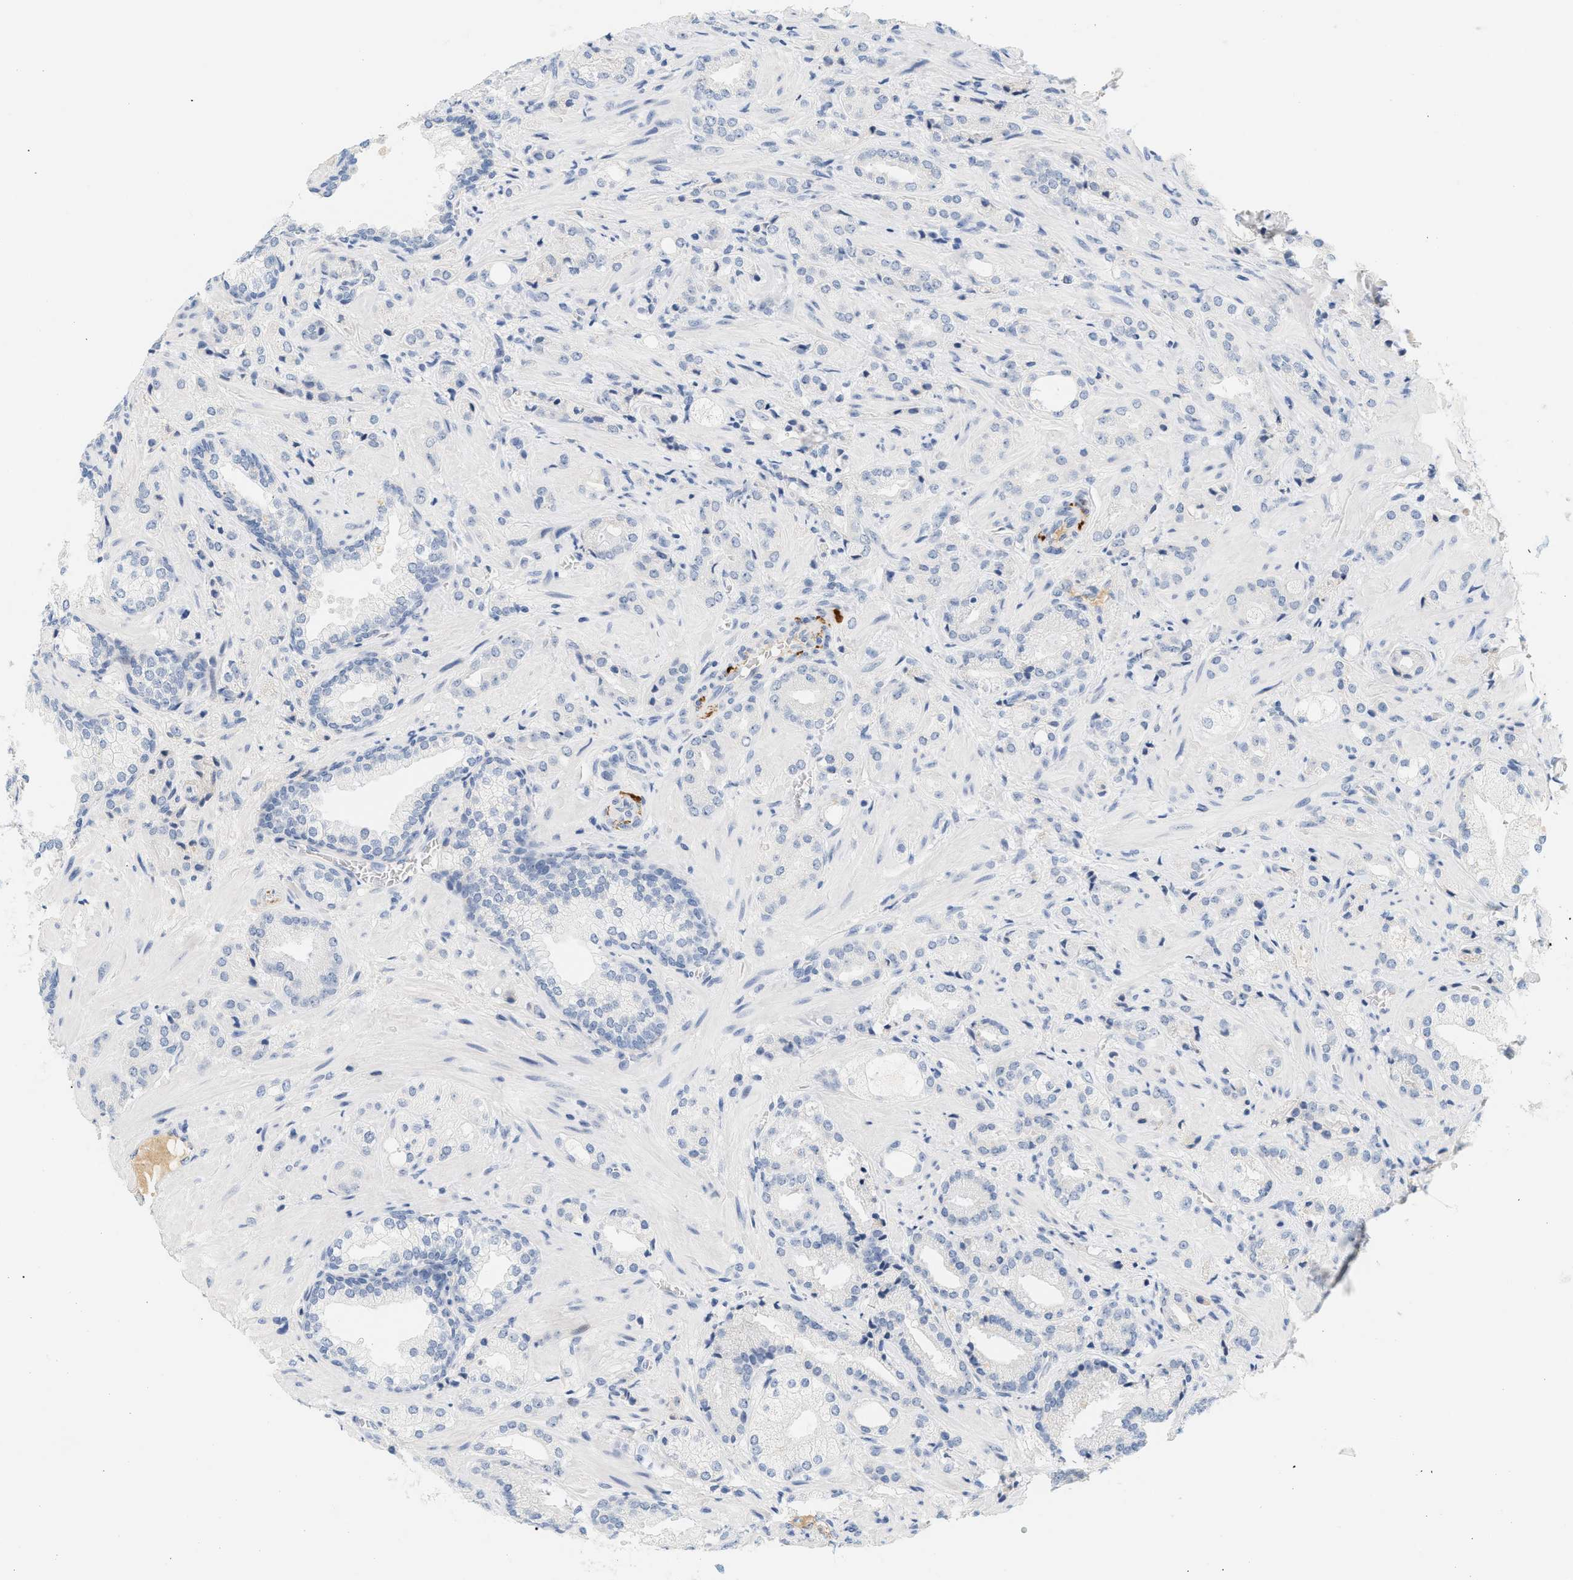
{"staining": {"intensity": "negative", "quantity": "none", "location": "none"}, "tissue": "prostate cancer", "cell_type": "Tumor cells", "image_type": "cancer", "snomed": [{"axis": "morphology", "description": "Adenocarcinoma, High grade"}, {"axis": "topography", "description": "Prostate"}], "caption": "This is a image of IHC staining of adenocarcinoma (high-grade) (prostate), which shows no expression in tumor cells. (IHC, brightfield microscopy, high magnification).", "gene": "CFH", "patient": {"sex": "male", "age": 64}}